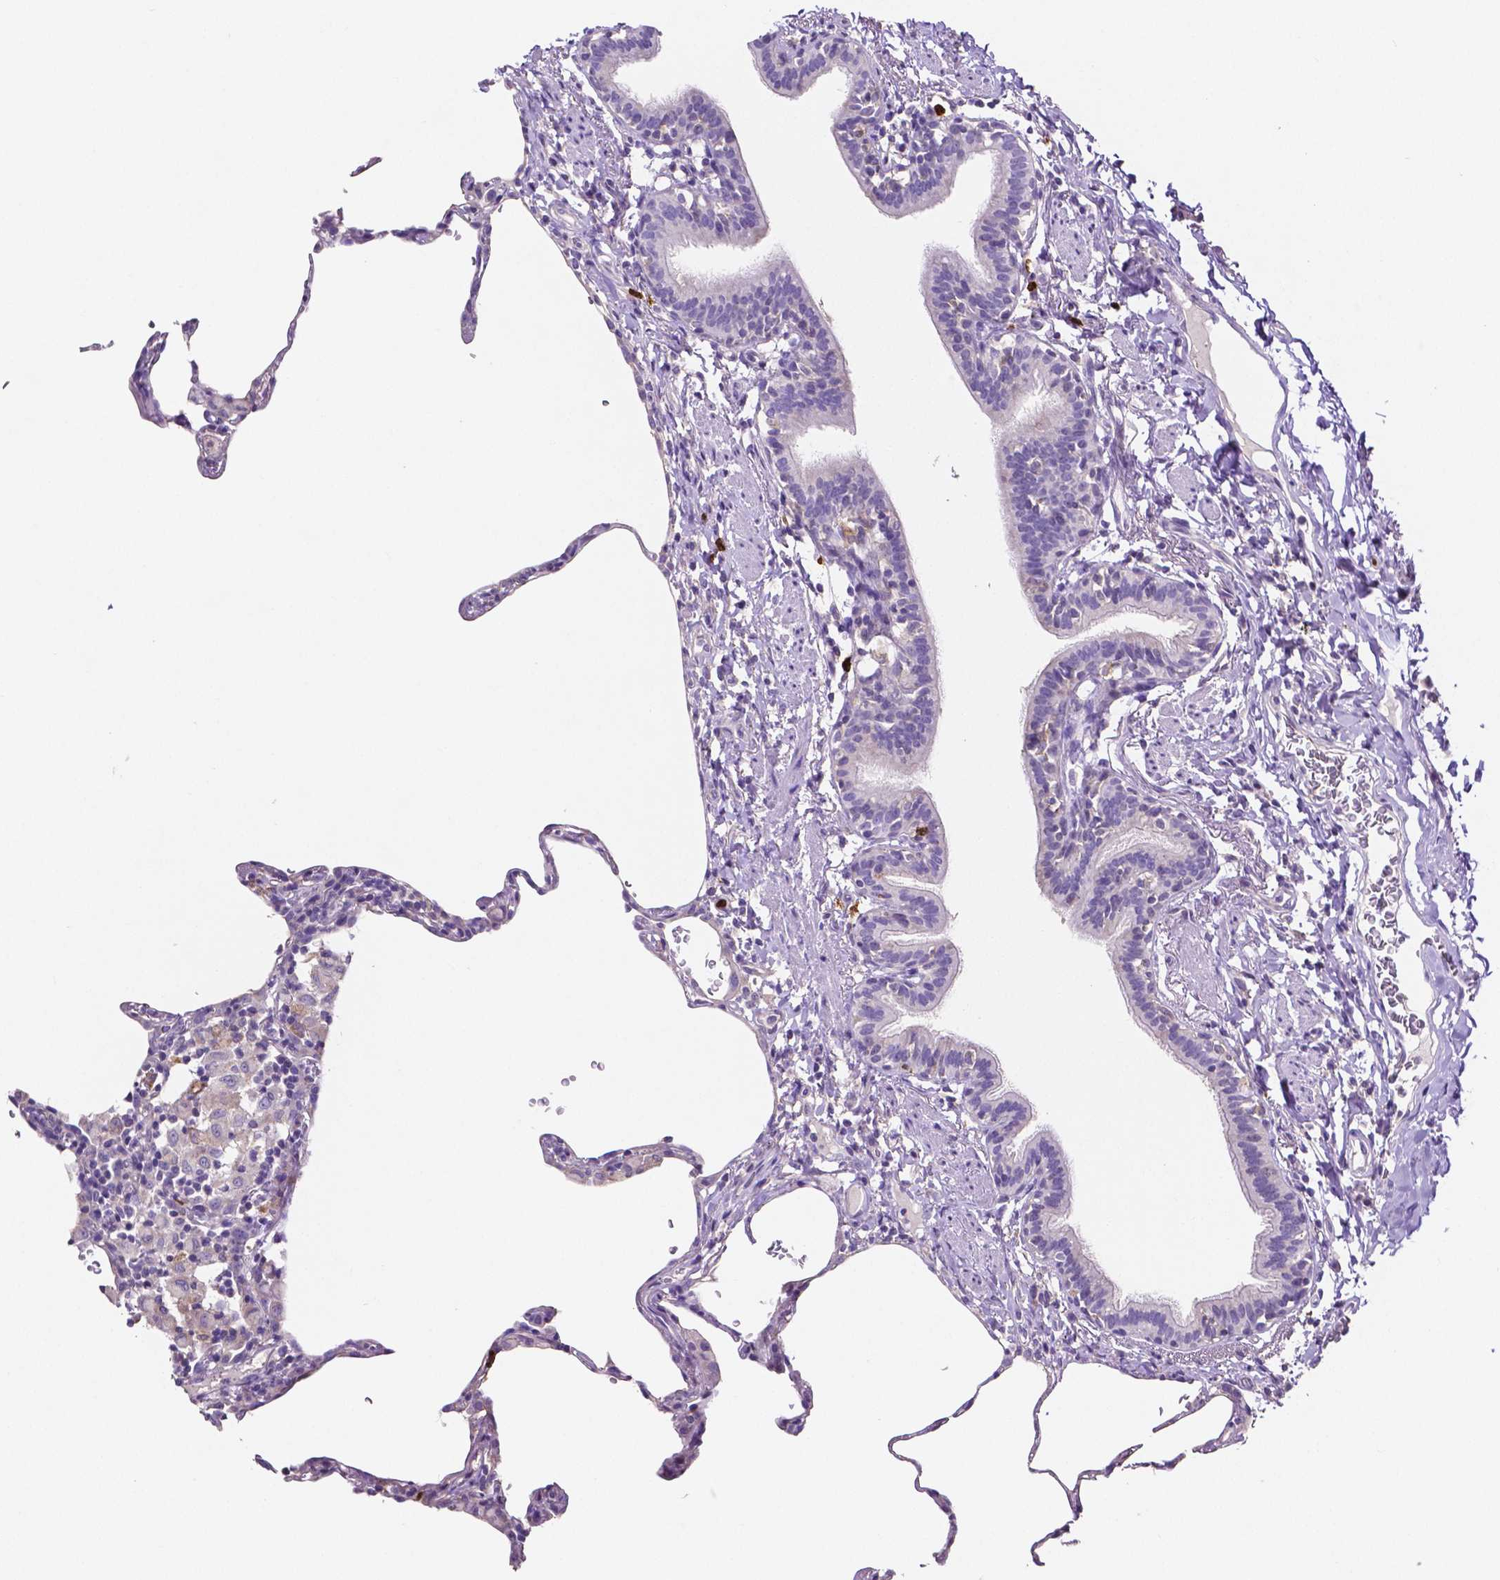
{"staining": {"intensity": "negative", "quantity": "none", "location": "none"}, "tissue": "lung", "cell_type": "Alveolar cells", "image_type": "normal", "snomed": [{"axis": "morphology", "description": "Normal tissue, NOS"}, {"axis": "topography", "description": "Lung"}], "caption": "This photomicrograph is of benign lung stained with immunohistochemistry to label a protein in brown with the nuclei are counter-stained blue. There is no positivity in alveolar cells.", "gene": "MMP9", "patient": {"sex": "female", "age": 57}}